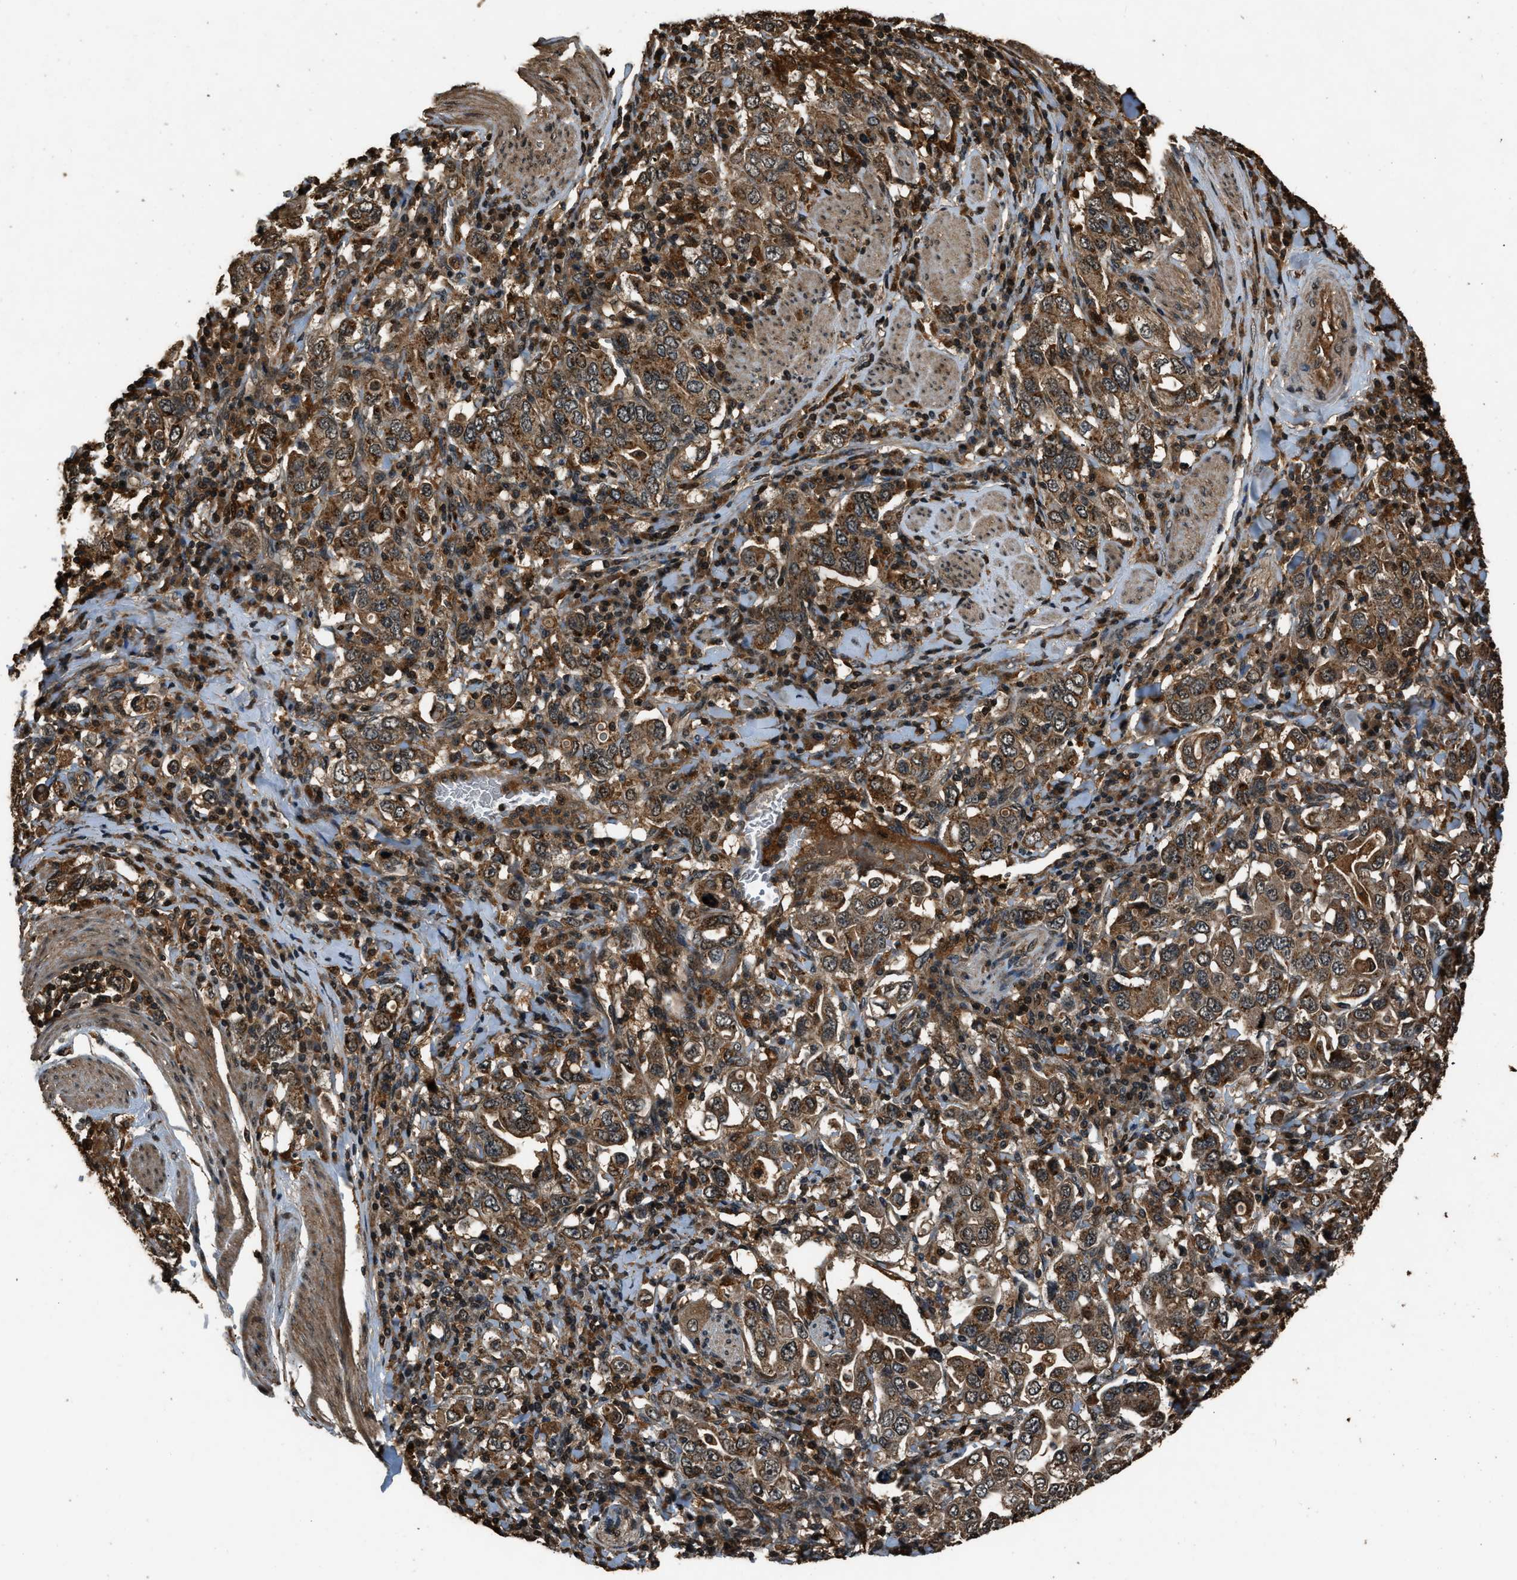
{"staining": {"intensity": "moderate", "quantity": ">75%", "location": "cytoplasmic/membranous"}, "tissue": "stomach cancer", "cell_type": "Tumor cells", "image_type": "cancer", "snomed": [{"axis": "morphology", "description": "Adenocarcinoma, NOS"}, {"axis": "topography", "description": "Stomach, upper"}], "caption": "Adenocarcinoma (stomach) was stained to show a protein in brown. There is medium levels of moderate cytoplasmic/membranous staining in about >75% of tumor cells.", "gene": "RAP2A", "patient": {"sex": "male", "age": 62}}